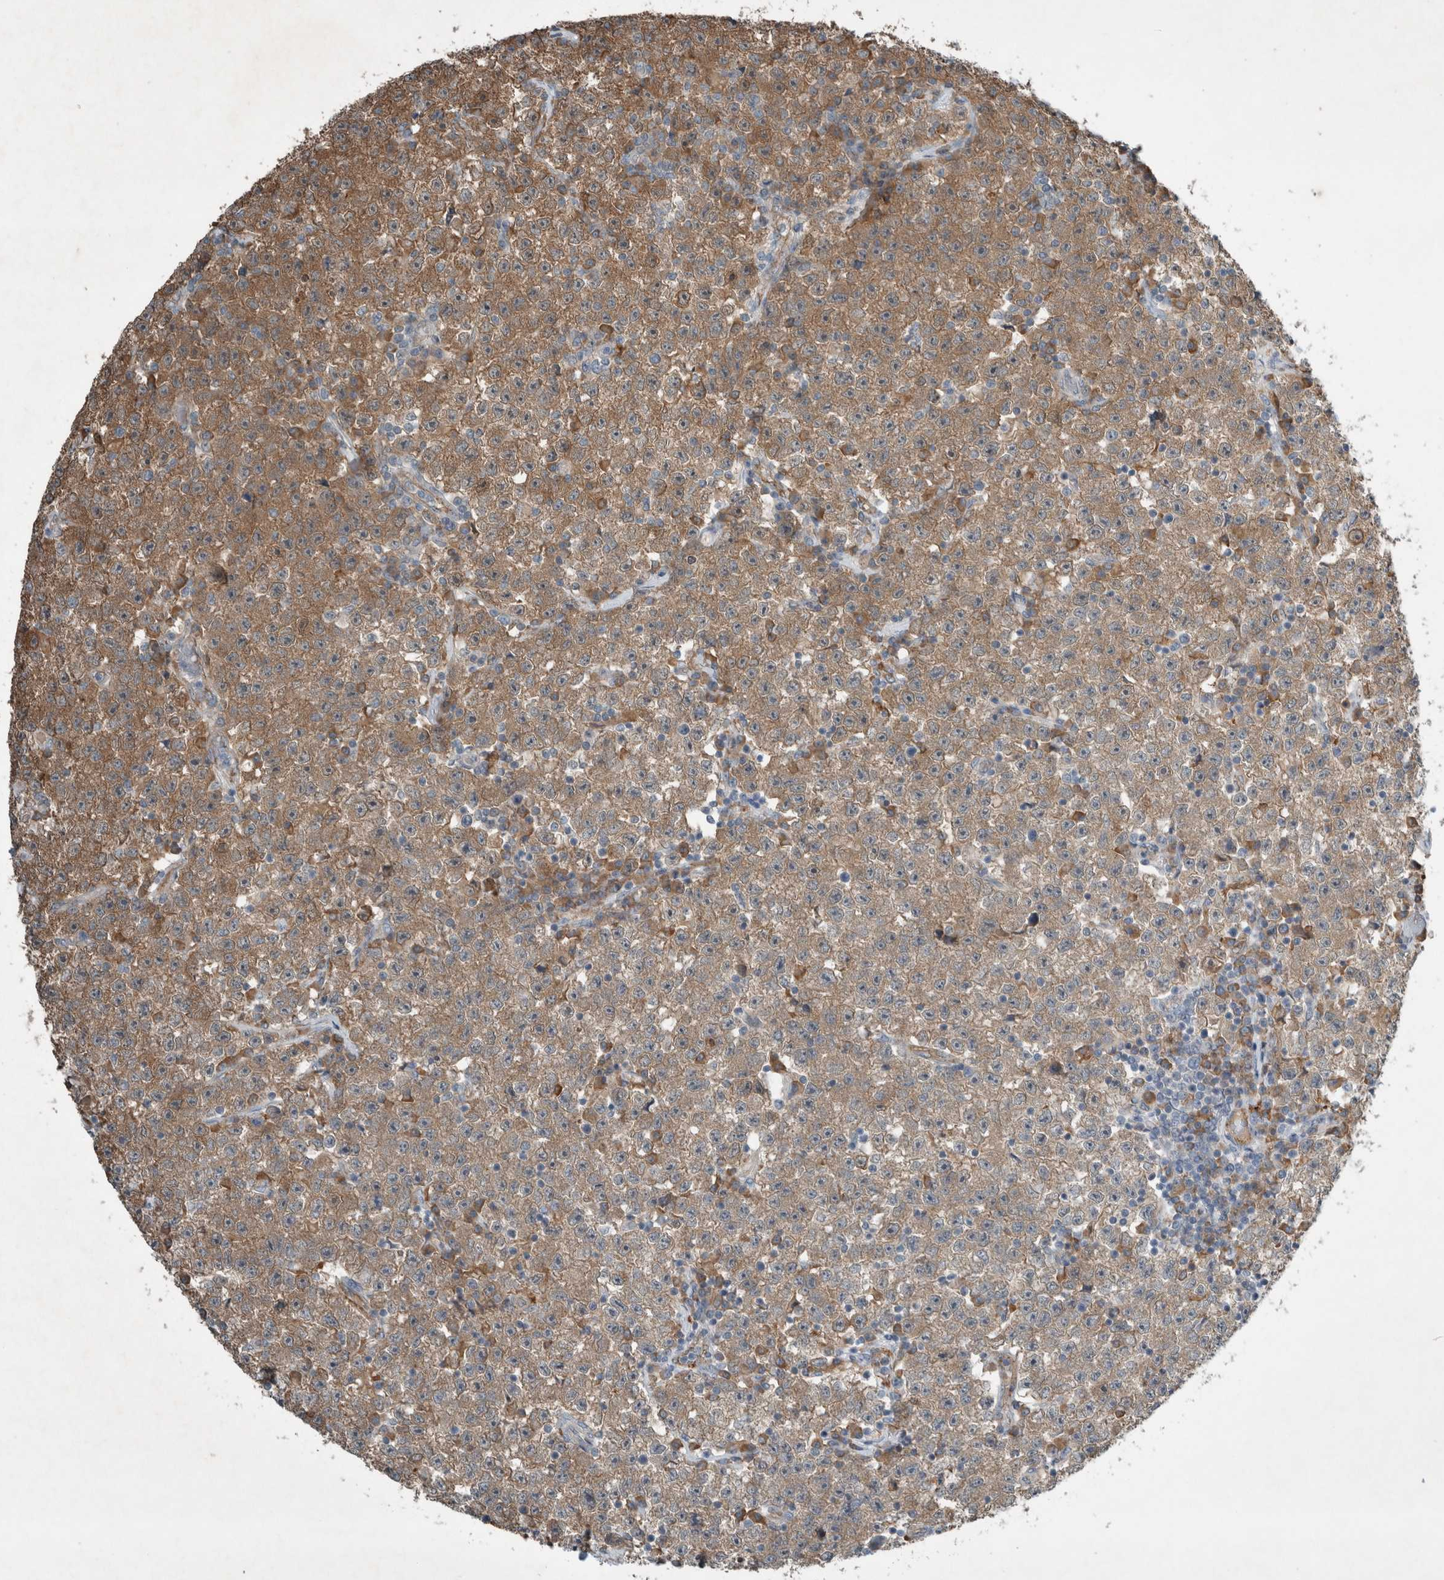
{"staining": {"intensity": "moderate", "quantity": "25%-75%", "location": "cytoplasmic/membranous"}, "tissue": "testis cancer", "cell_type": "Tumor cells", "image_type": "cancer", "snomed": [{"axis": "morphology", "description": "Seminoma, NOS"}, {"axis": "topography", "description": "Testis"}], "caption": "Human testis cancer stained with a brown dye displays moderate cytoplasmic/membranous positive staining in about 25%-75% of tumor cells.", "gene": "RALGDS", "patient": {"sex": "male", "age": 22}}